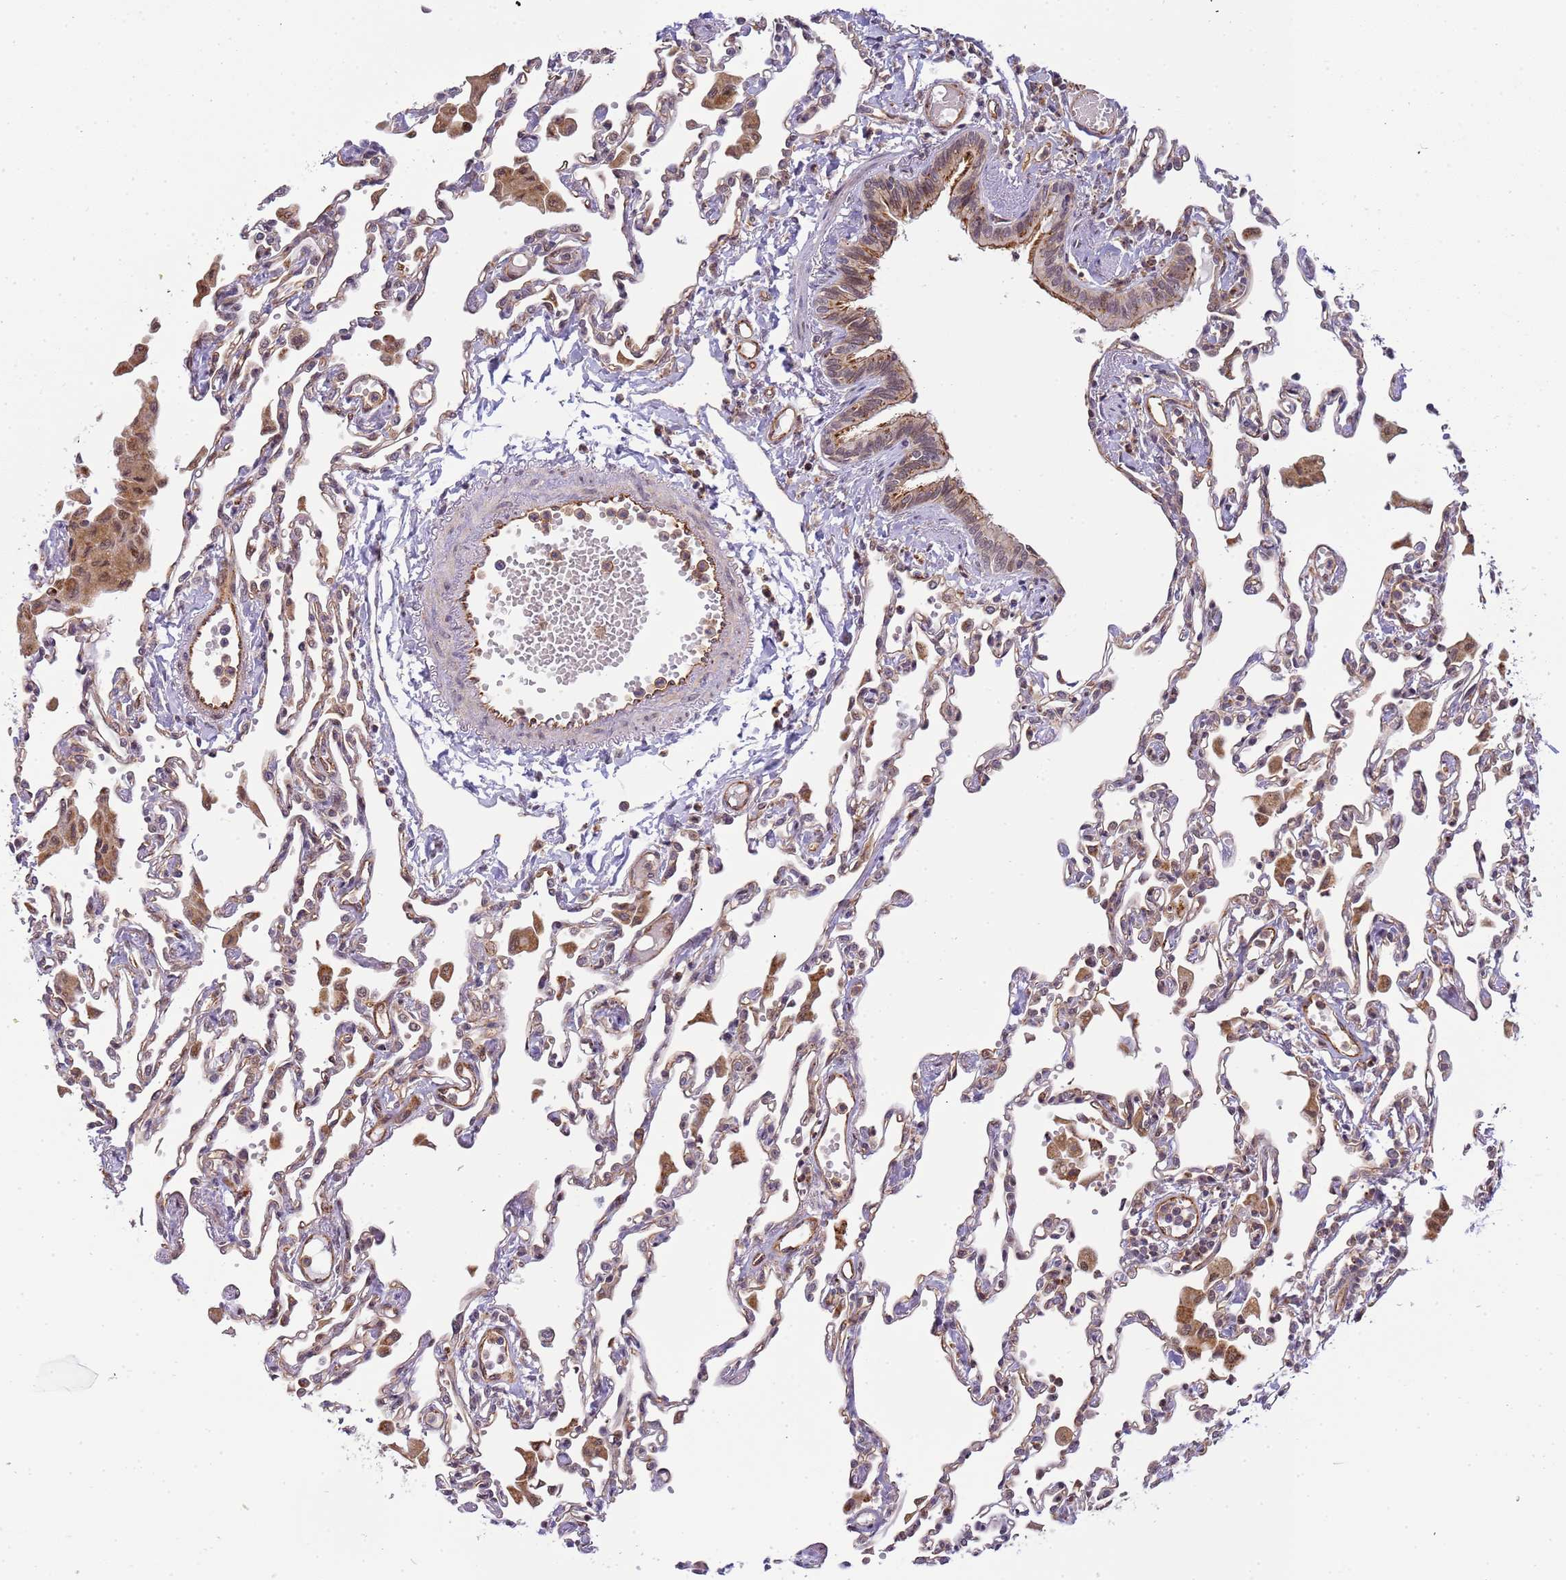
{"staining": {"intensity": "weak", "quantity": "25%-75%", "location": "cytoplasmic/membranous"}, "tissue": "lung", "cell_type": "Alveolar cells", "image_type": "normal", "snomed": [{"axis": "morphology", "description": "Normal tissue, NOS"}, {"axis": "topography", "description": "Bronchus"}, {"axis": "topography", "description": "Lung"}], "caption": "Alveolar cells reveal weak cytoplasmic/membranous staining in approximately 25%-75% of cells in benign lung.", "gene": "EMC2", "patient": {"sex": "female", "age": 49}}